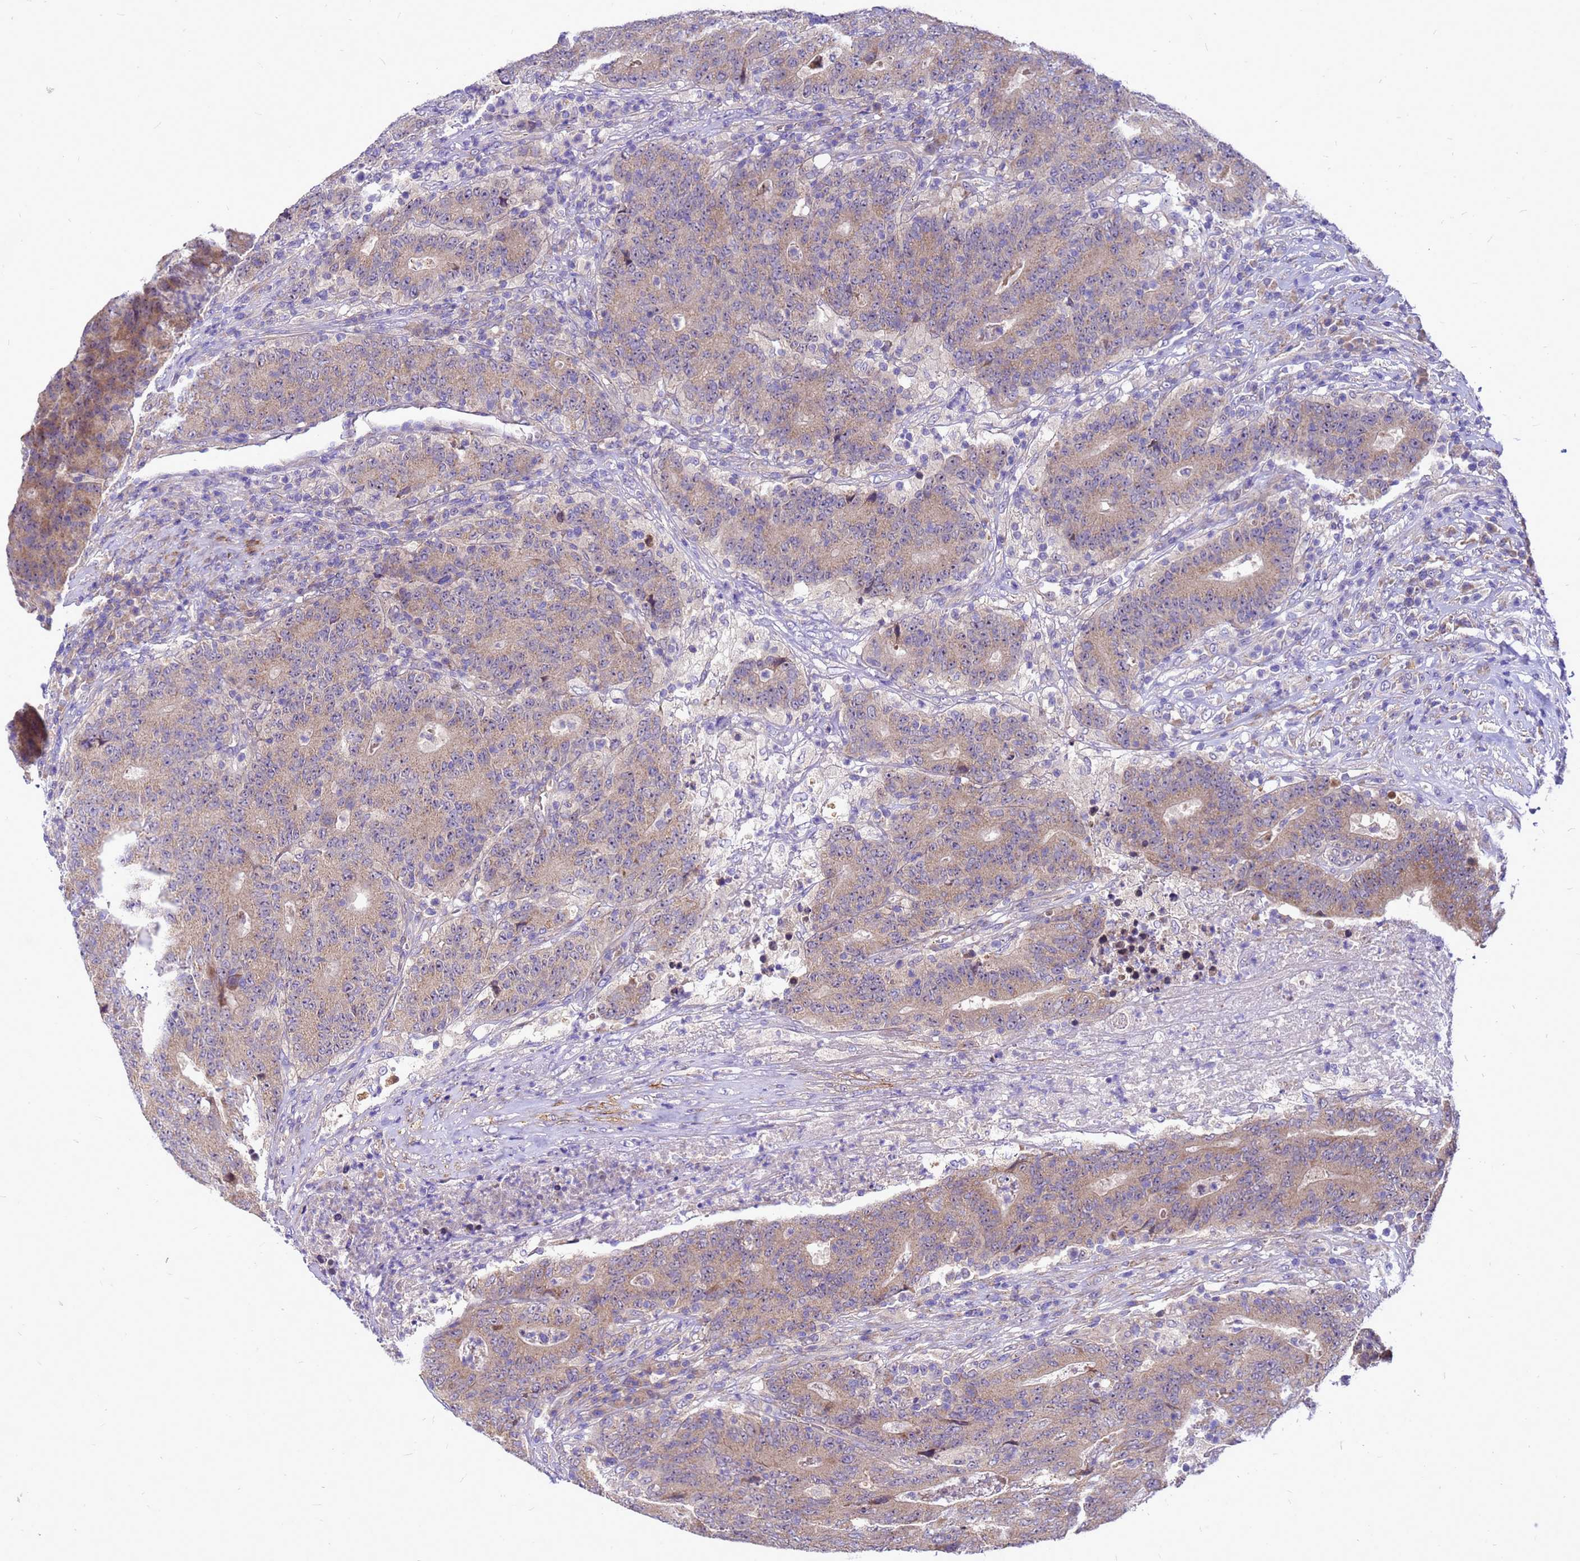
{"staining": {"intensity": "weak", "quantity": ">75%", "location": "cytoplasmic/membranous"}, "tissue": "colorectal cancer", "cell_type": "Tumor cells", "image_type": "cancer", "snomed": [{"axis": "morphology", "description": "Adenocarcinoma, NOS"}, {"axis": "topography", "description": "Colon"}], "caption": "Protein analysis of adenocarcinoma (colorectal) tissue reveals weak cytoplasmic/membranous expression in about >75% of tumor cells.", "gene": "POP7", "patient": {"sex": "female", "age": 75}}